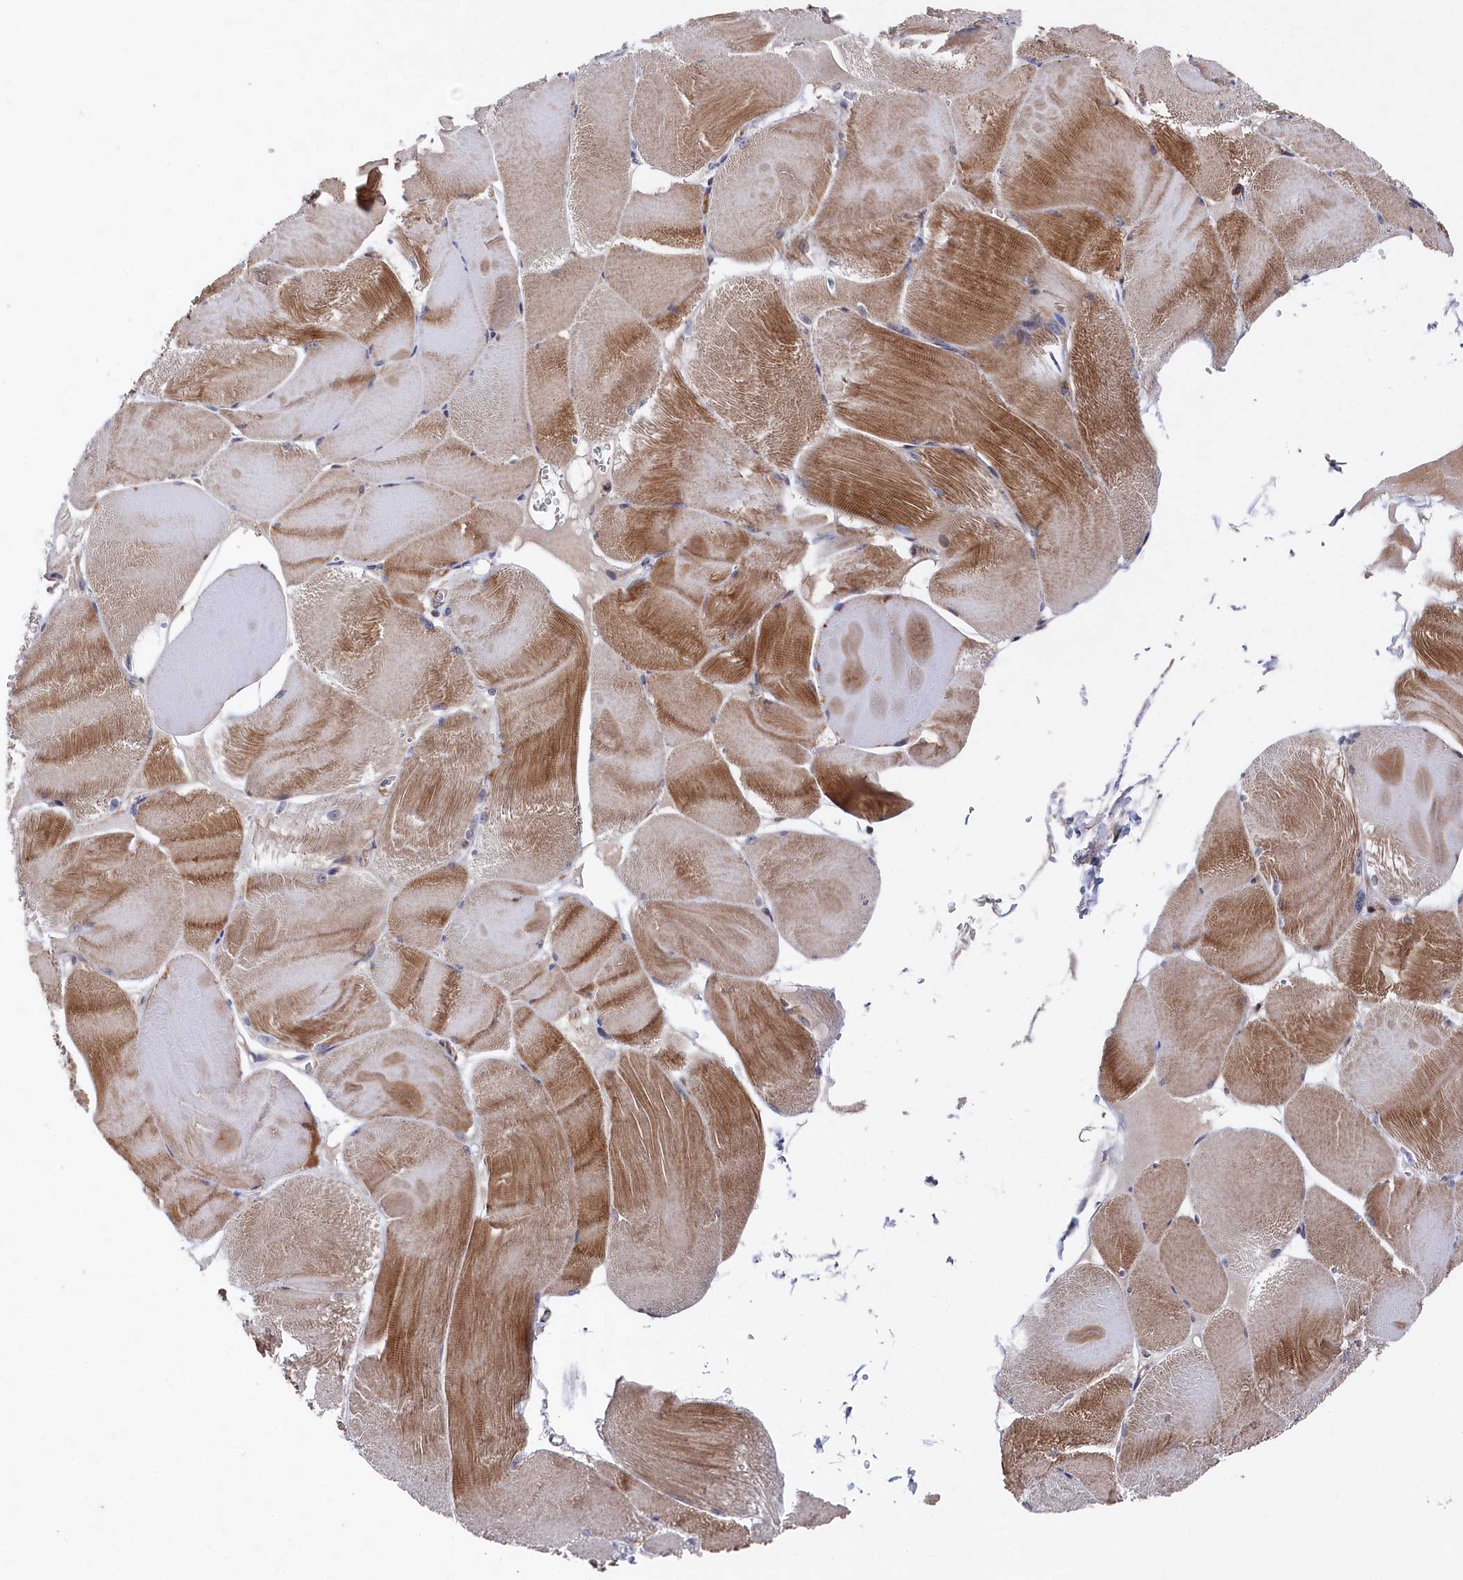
{"staining": {"intensity": "strong", "quantity": "25%-75%", "location": "cytoplasmic/membranous"}, "tissue": "skeletal muscle", "cell_type": "Myocytes", "image_type": "normal", "snomed": [{"axis": "morphology", "description": "Normal tissue, NOS"}, {"axis": "morphology", "description": "Basal cell carcinoma"}, {"axis": "topography", "description": "Skeletal muscle"}], "caption": "Skeletal muscle stained with immunohistochemistry (IHC) demonstrates strong cytoplasmic/membranous positivity in approximately 25%-75% of myocytes.", "gene": "SUPV3L1", "patient": {"sex": "female", "age": 64}}